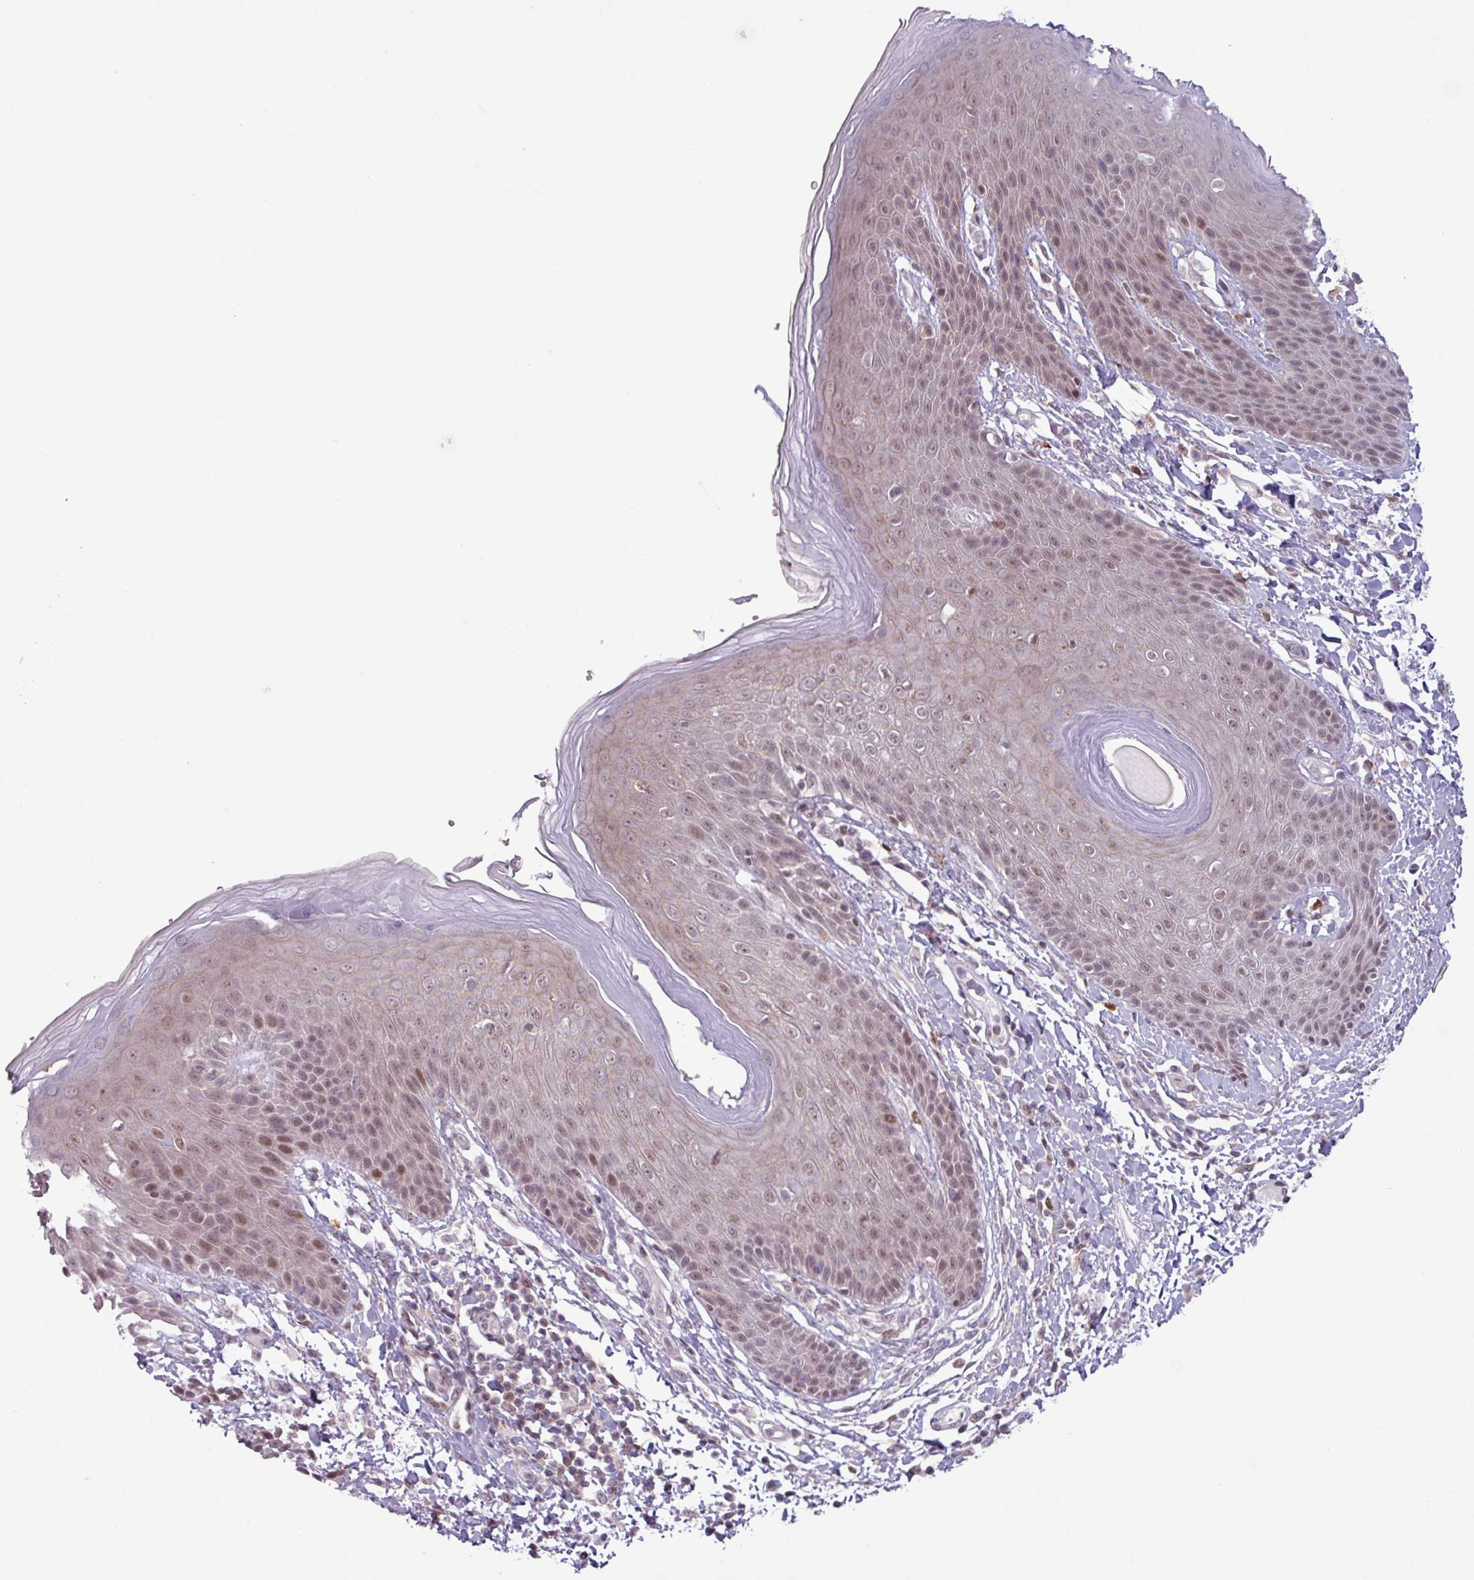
{"staining": {"intensity": "moderate", "quantity": ">75%", "location": "nuclear"}, "tissue": "skin", "cell_type": "Epidermal cells", "image_type": "normal", "snomed": [{"axis": "morphology", "description": "Normal tissue, NOS"}, {"axis": "topography", "description": "Peripheral nerve tissue"}], "caption": "IHC image of unremarkable skin: human skin stained using IHC exhibits medium levels of moderate protein expression localized specifically in the nuclear of epidermal cells, appearing as a nuclear brown color.", "gene": "NOTCH2", "patient": {"sex": "male", "age": 51}}